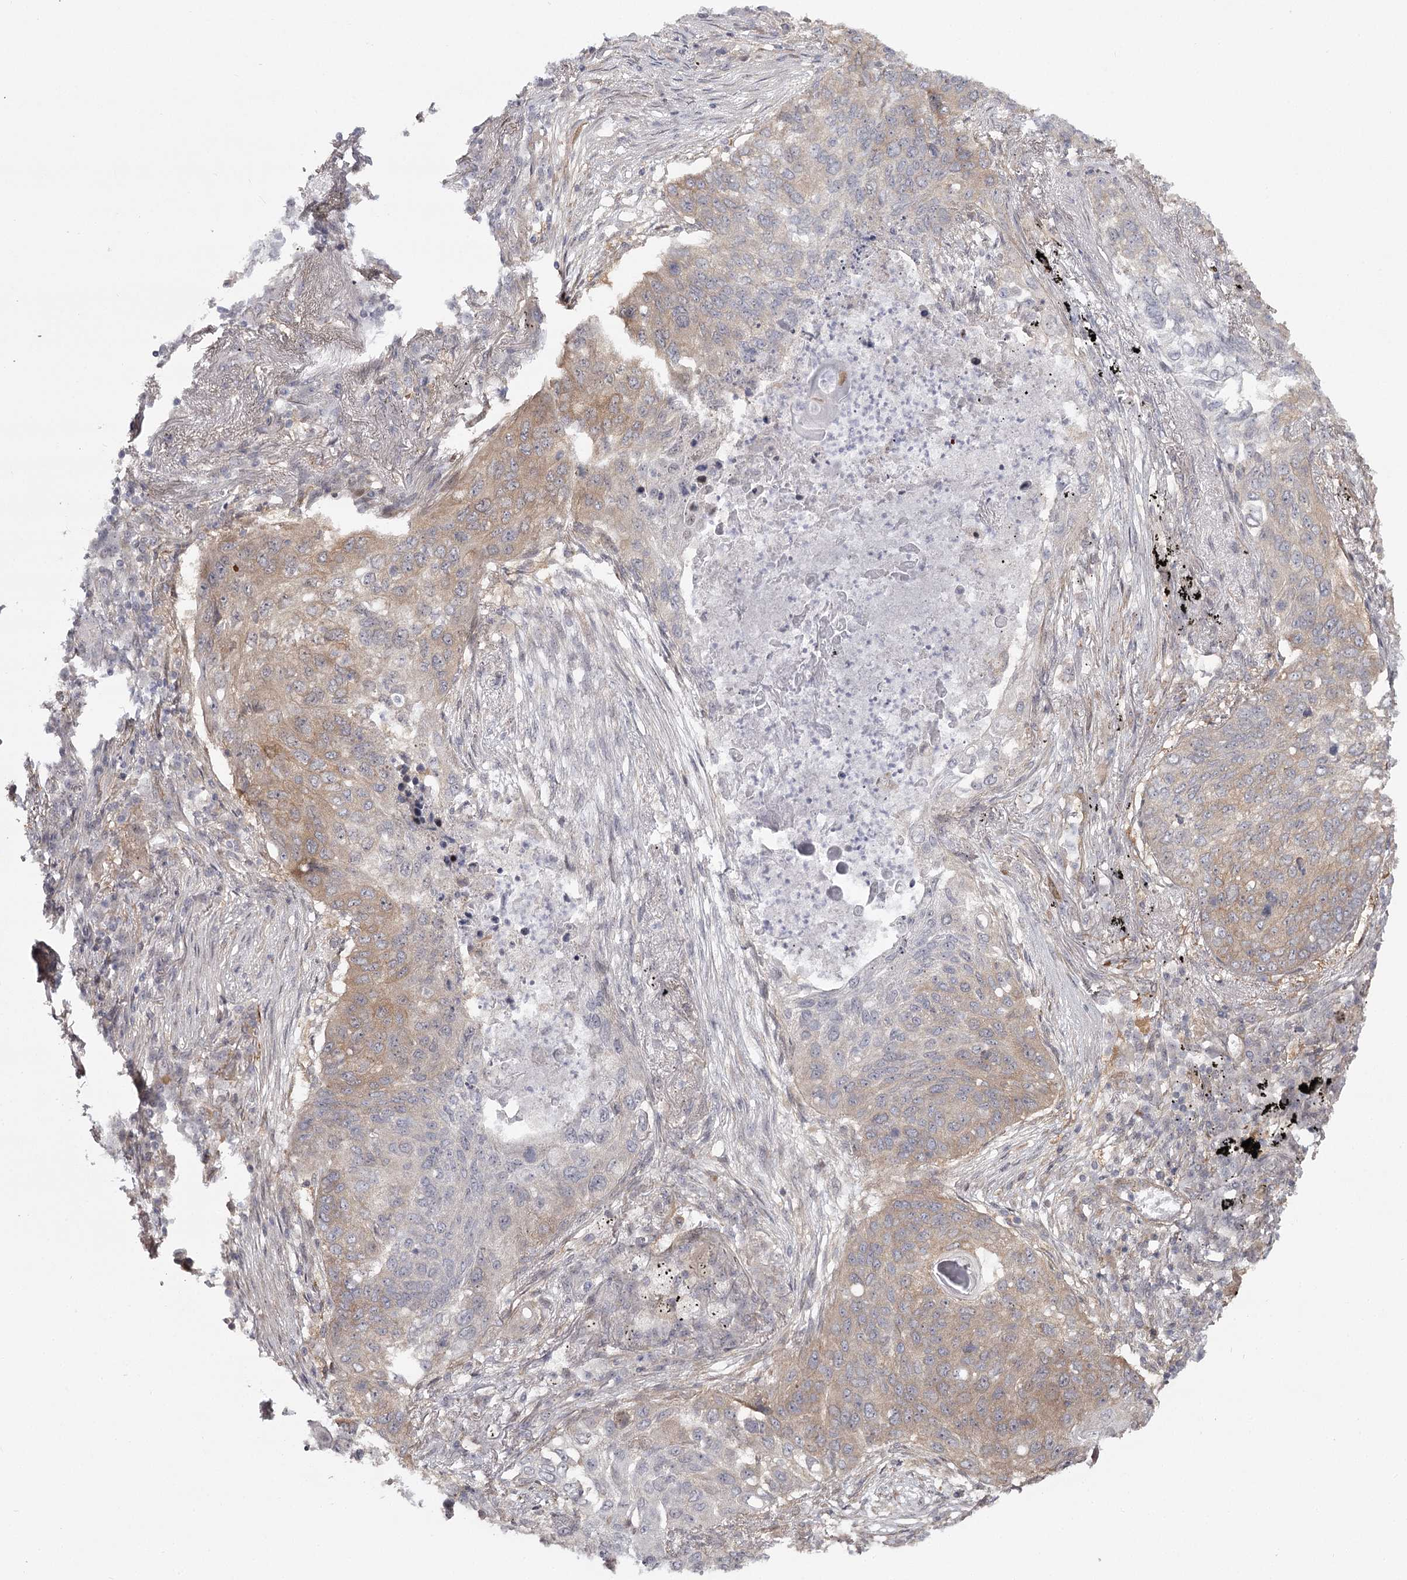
{"staining": {"intensity": "weak", "quantity": ">75%", "location": "cytoplasmic/membranous"}, "tissue": "lung cancer", "cell_type": "Tumor cells", "image_type": "cancer", "snomed": [{"axis": "morphology", "description": "Squamous cell carcinoma, NOS"}, {"axis": "topography", "description": "Lung"}], "caption": "Lung squamous cell carcinoma tissue exhibits weak cytoplasmic/membranous positivity in approximately >75% of tumor cells", "gene": "CCNG2", "patient": {"sex": "female", "age": 63}}